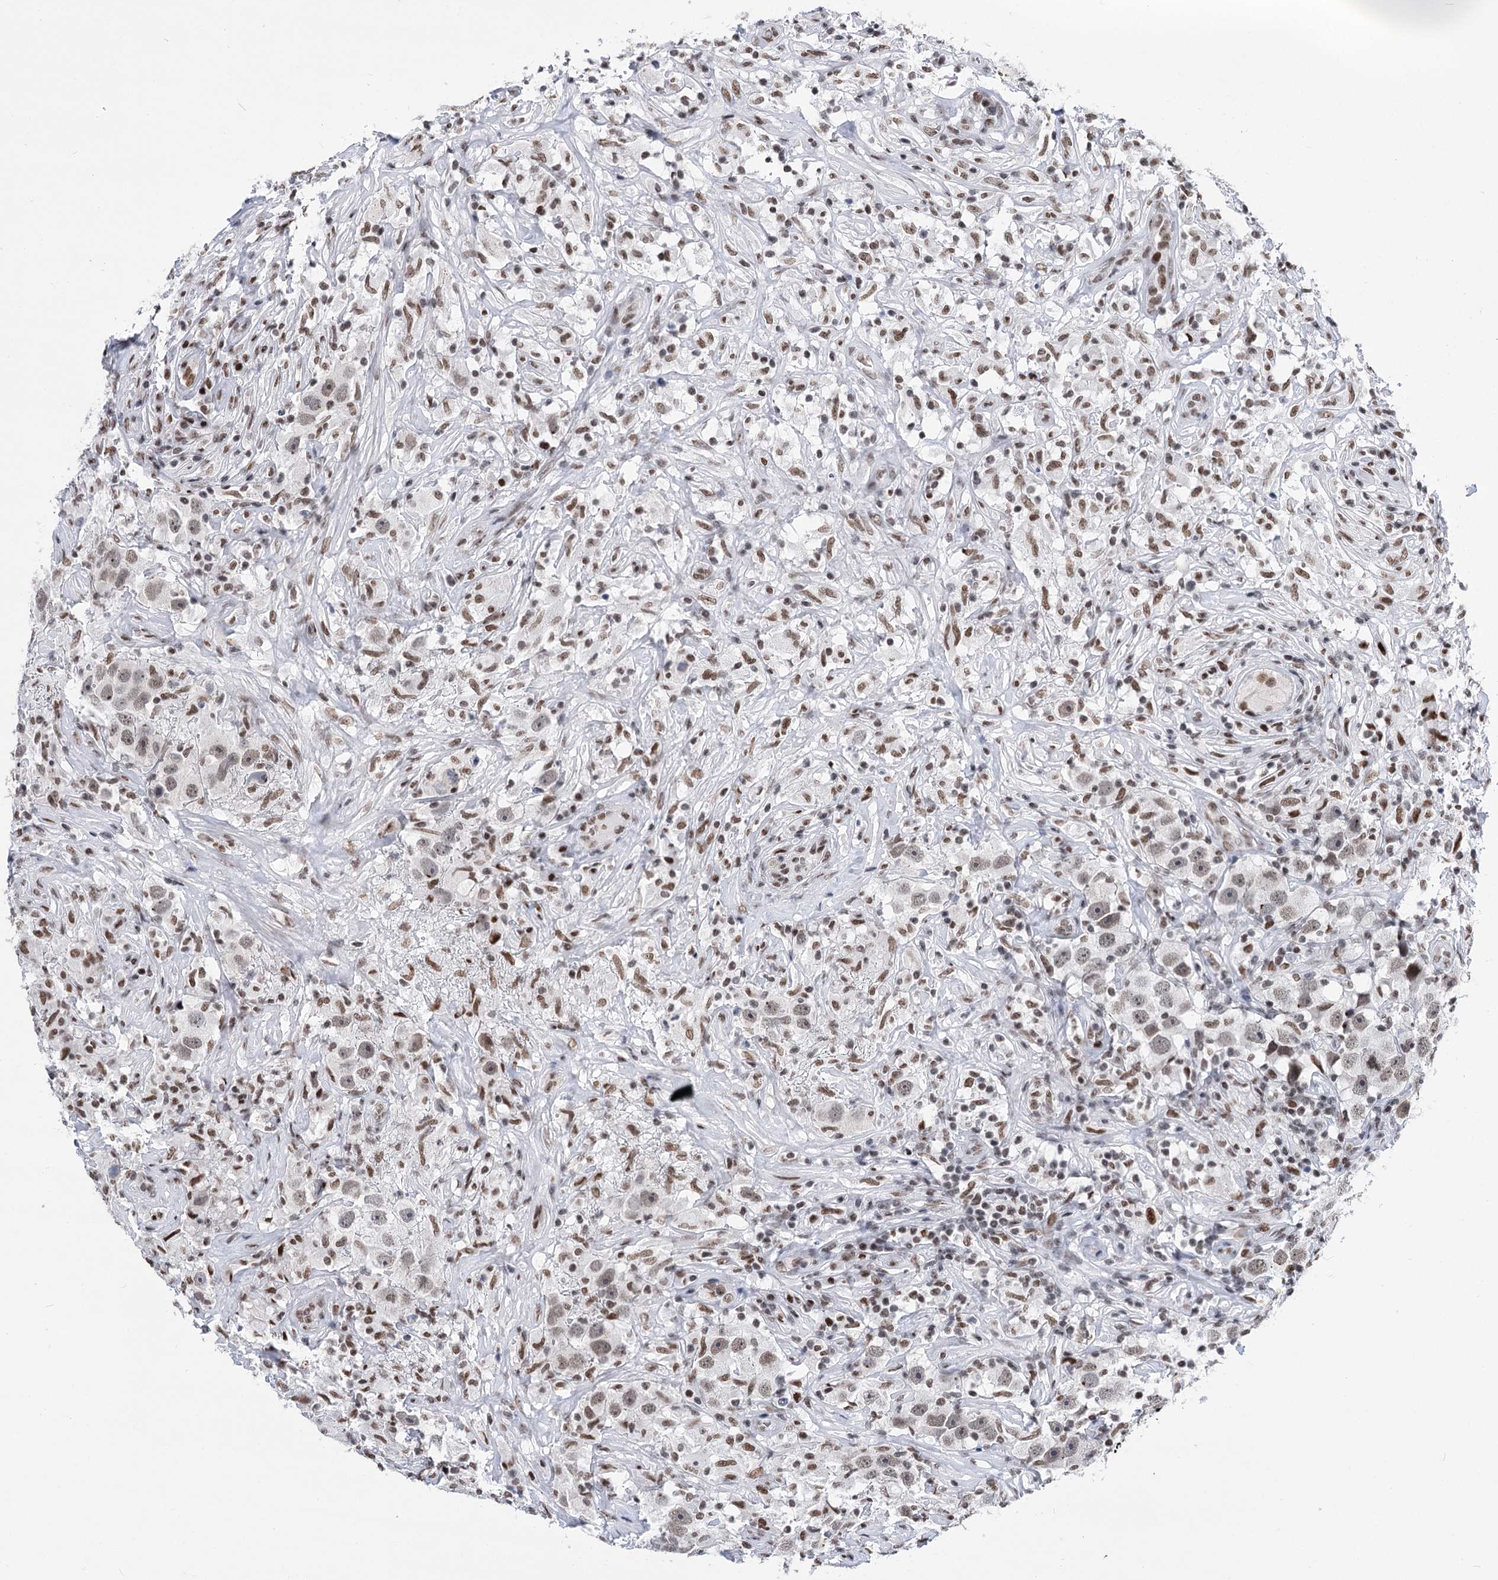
{"staining": {"intensity": "moderate", "quantity": "<25%", "location": "nuclear"}, "tissue": "testis cancer", "cell_type": "Tumor cells", "image_type": "cancer", "snomed": [{"axis": "morphology", "description": "Seminoma, NOS"}, {"axis": "topography", "description": "Testis"}], "caption": "Testis cancer was stained to show a protein in brown. There is low levels of moderate nuclear expression in approximately <25% of tumor cells. (Stains: DAB in brown, nuclei in blue, Microscopy: brightfield microscopy at high magnification).", "gene": "POU4F3", "patient": {"sex": "male", "age": 49}}